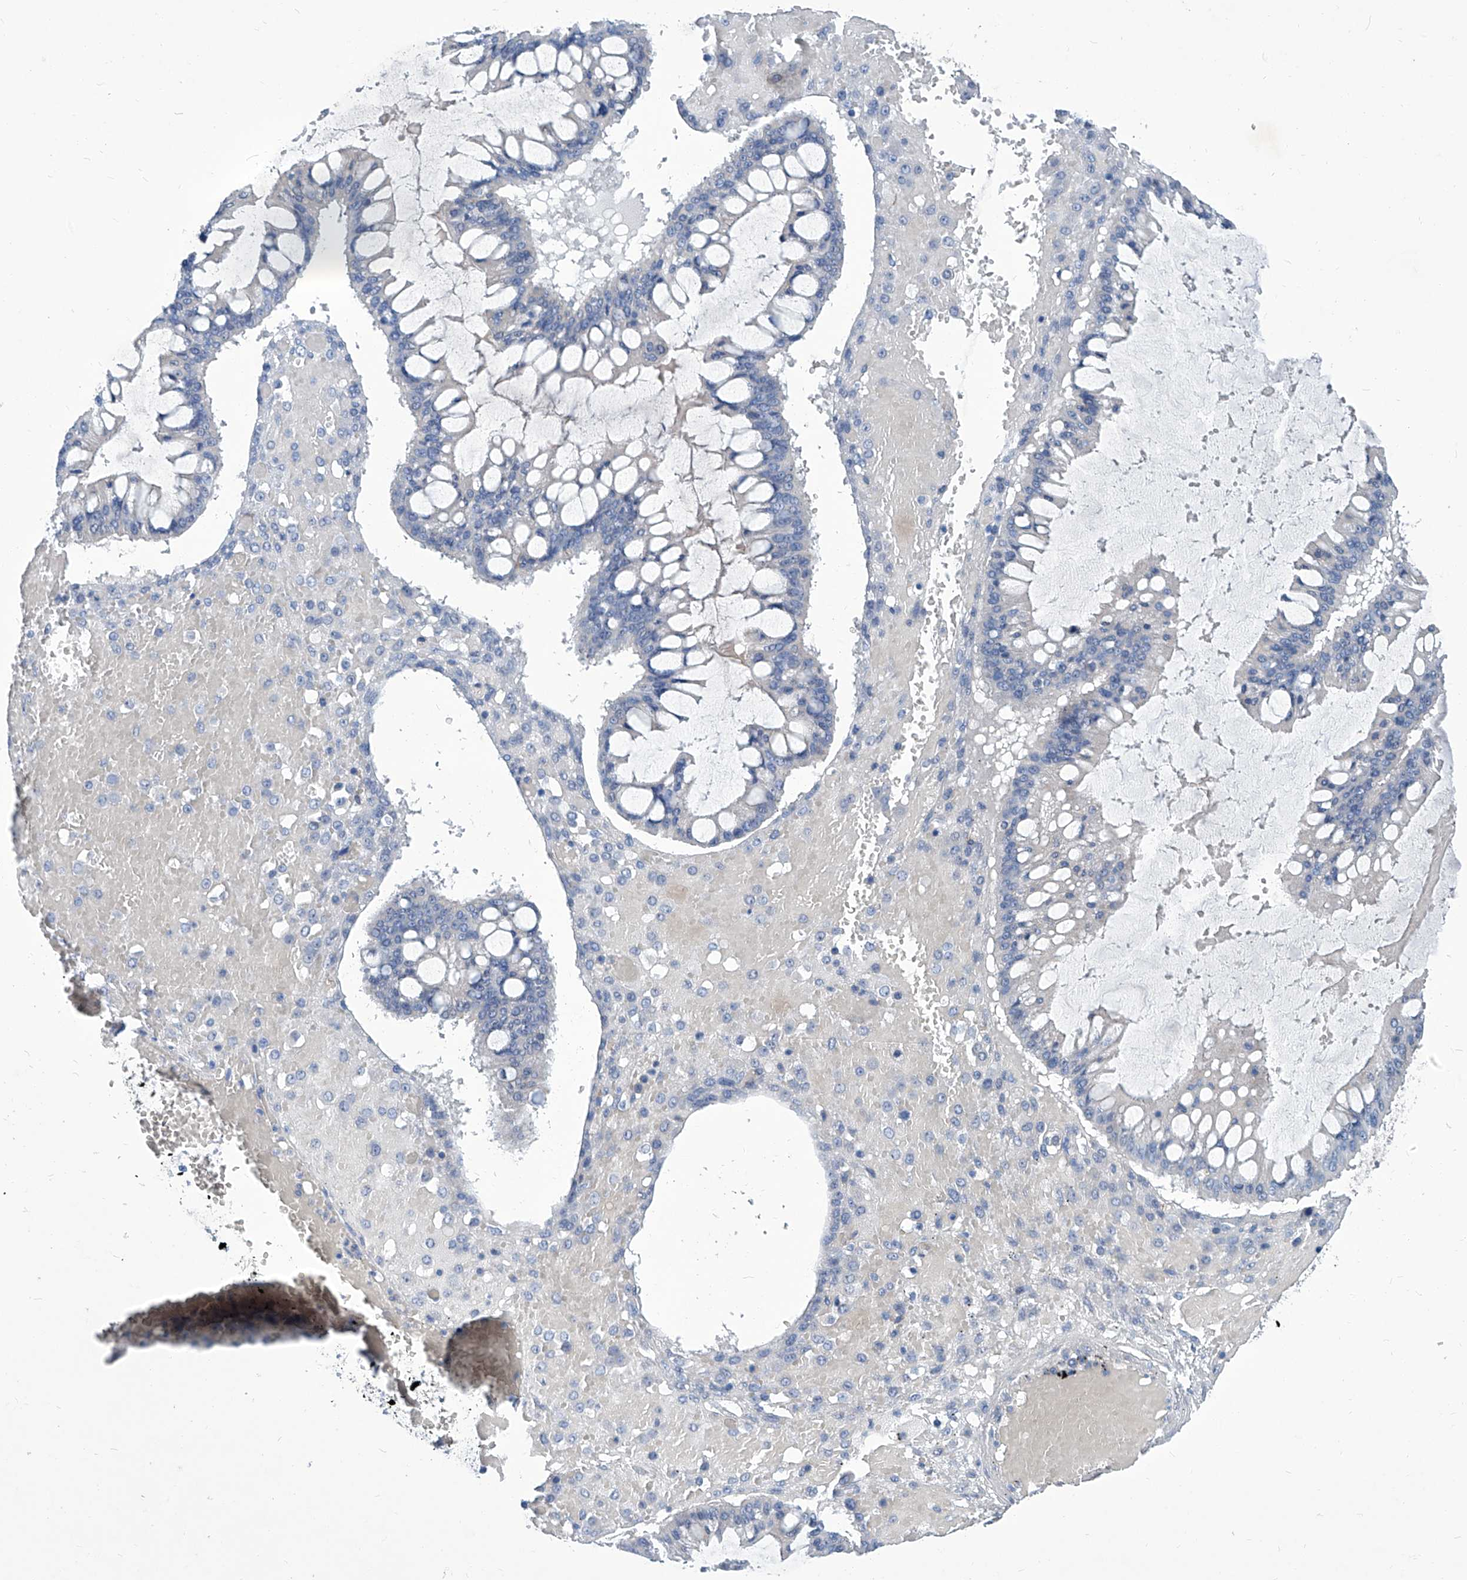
{"staining": {"intensity": "negative", "quantity": "none", "location": "none"}, "tissue": "ovarian cancer", "cell_type": "Tumor cells", "image_type": "cancer", "snomed": [{"axis": "morphology", "description": "Cystadenocarcinoma, mucinous, NOS"}, {"axis": "topography", "description": "Ovary"}], "caption": "Immunohistochemical staining of human ovarian mucinous cystadenocarcinoma demonstrates no significant positivity in tumor cells.", "gene": "MTARC1", "patient": {"sex": "female", "age": 73}}